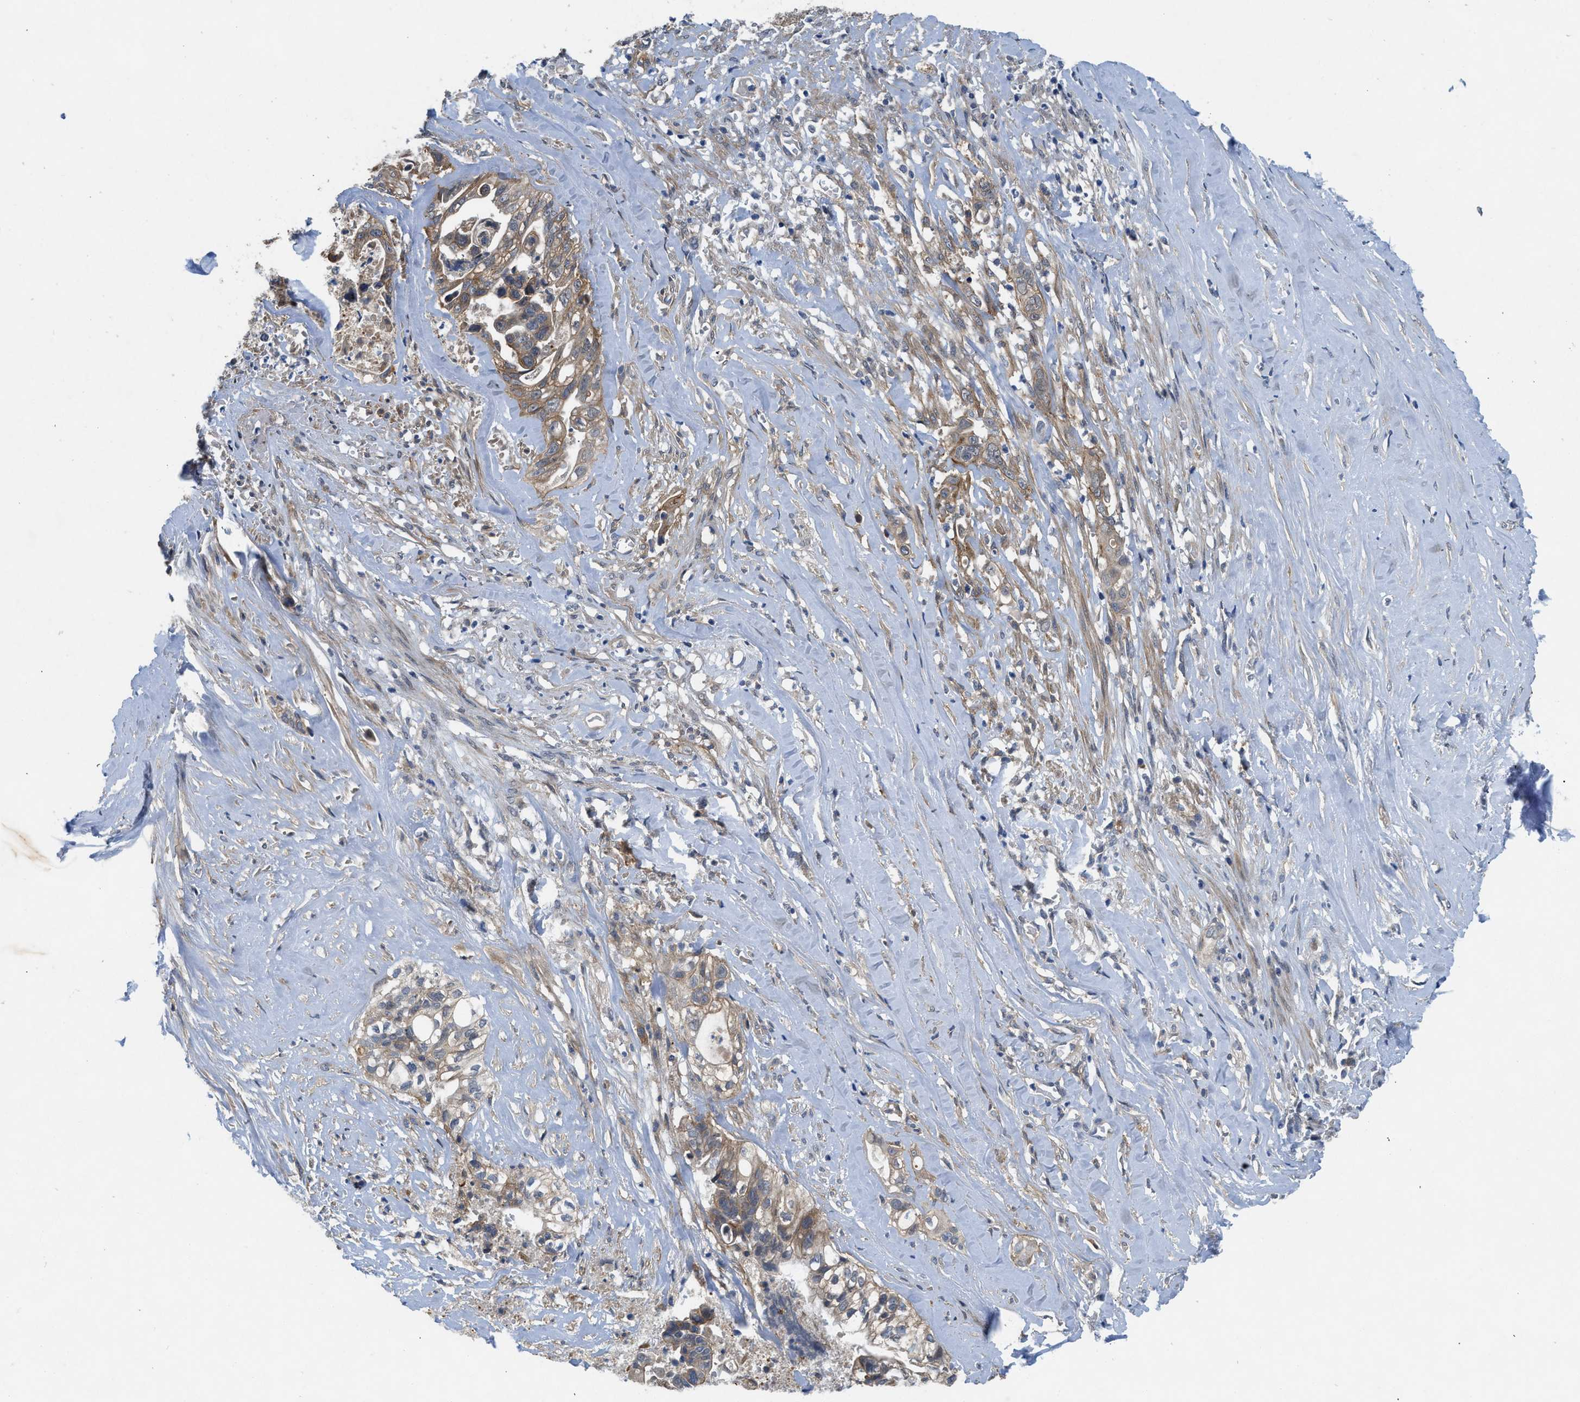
{"staining": {"intensity": "weak", "quantity": "25%-75%", "location": "cytoplasmic/membranous"}, "tissue": "liver cancer", "cell_type": "Tumor cells", "image_type": "cancer", "snomed": [{"axis": "morphology", "description": "Cholangiocarcinoma"}, {"axis": "topography", "description": "Liver"}], "caption": "DAB (3,3'-diaminobenzidine) immunohistochemical staining of cholangiocarcinoma (liver) displays weak cytoplasmic/membranous protein expression in approximately 25%-75% of tumor cells.", "gene": "PANX1", "patient": {"sex": "female", "age": 70}}